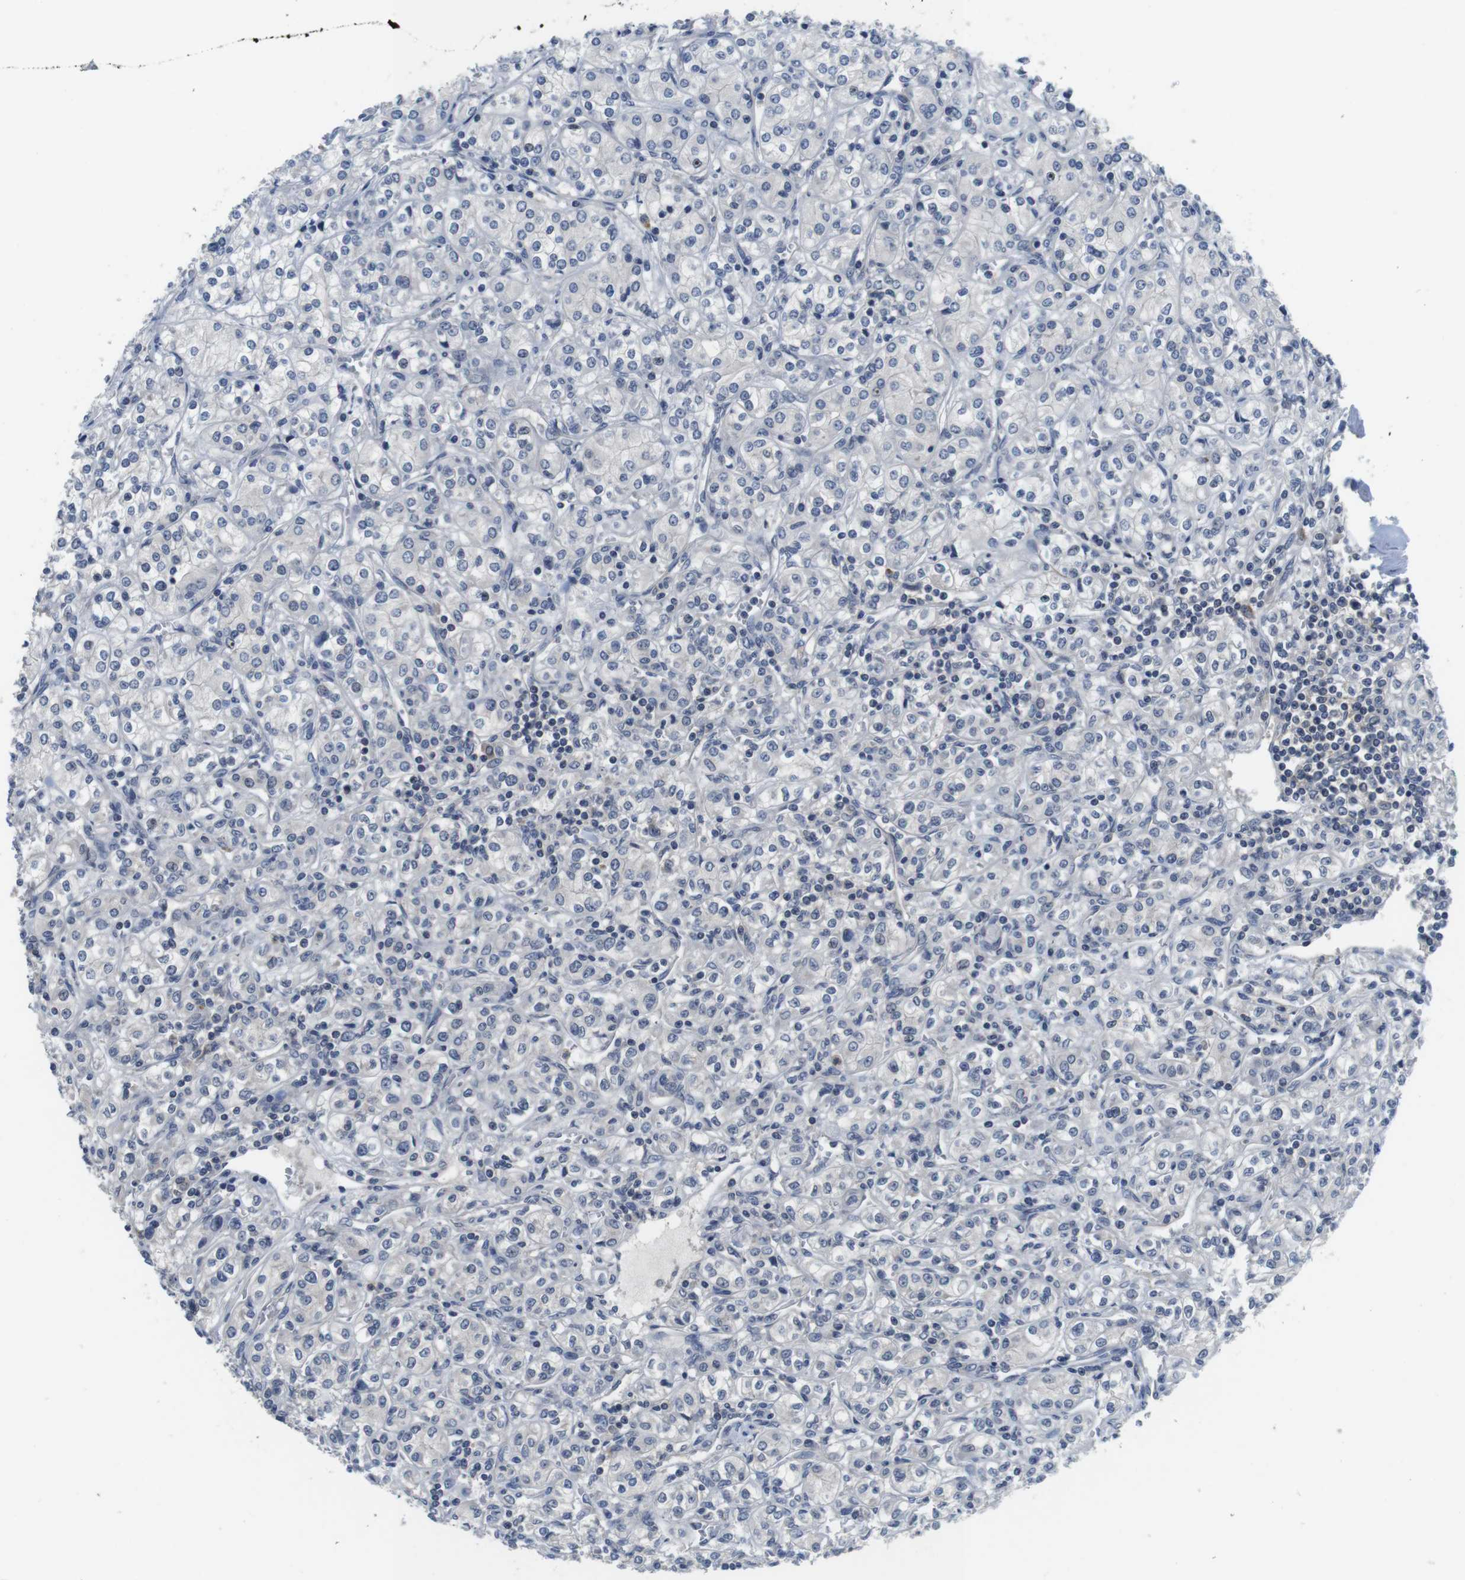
{"staining": {"intensity": "negative", "quantity": "none", "location": "none"}, "tissue": "renal cancer", "cell_type": "Tumor cells", "image_type": "cancer", "snomed": [{"axis": "morphology", "description": "Adenocarcinoma, NOS"}, {"axis": "topography", "description": "Kidney"}], "caption": "Protein analysis of adenocarcinoma (renal) demonstrates no significant expression in tumor cells. (DAB (3,3'-diaminobenzidine) immunohistochemistry with hematoxylin counter stain).", "gene": "FADD", "patient": {"sex": "male", "age": 77}}